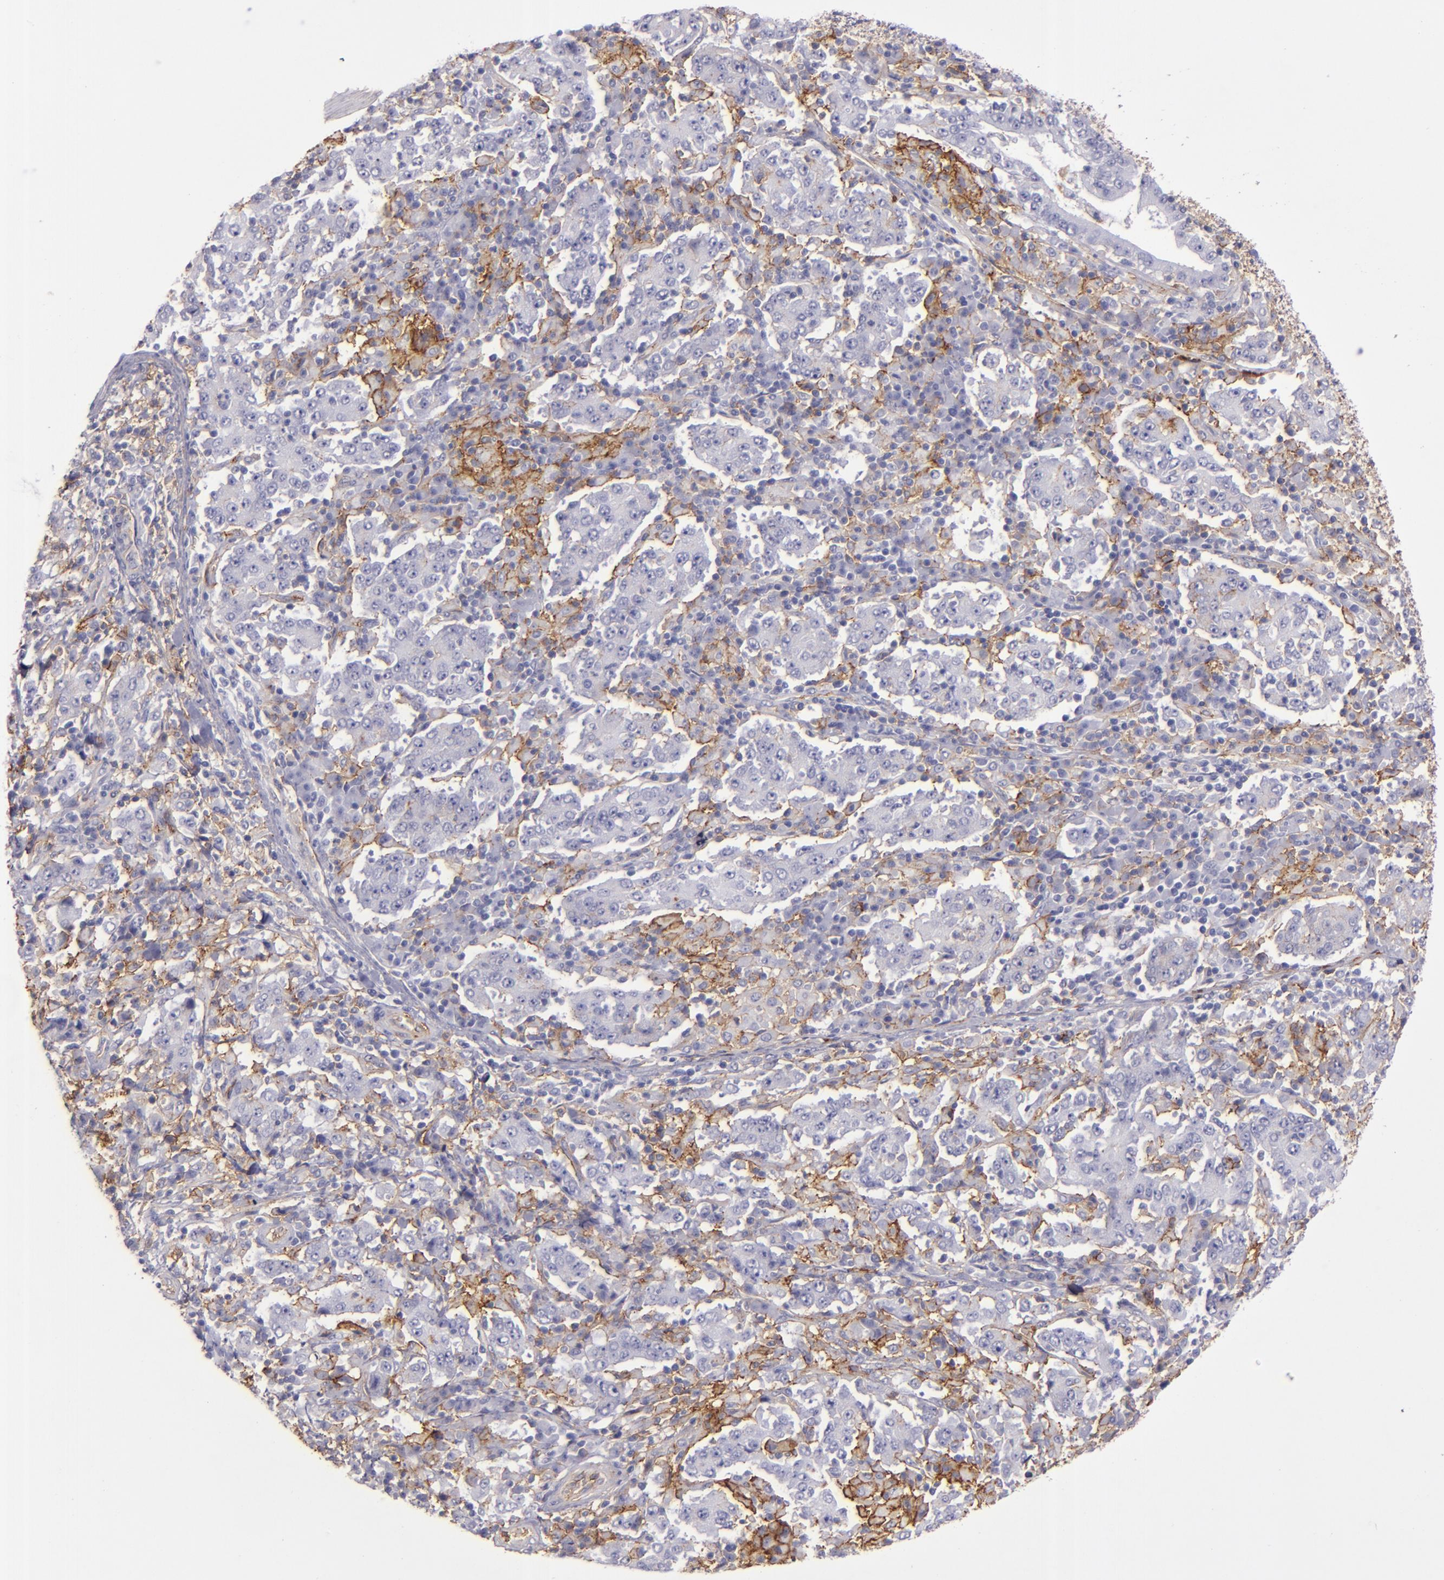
{"staining": {"intensity": "moderate", "quantity": "25%-75%", "location": "cytoplasmic/membranous"}, "tissue": "stomach cancer", "cell_type": "Tumor cells", "image_type": "cancer", "snomed": [{"axis": "morphology", "description": "Normal tissue, NOS"}, {"axis": "morphology", "description": "Adenocarcinoma, NOS"}, {"axis": "topography", "description": "Stomach, upper"}, {"axis": "topography", "description": "Stomach"}], "caption": "Immunohistochemical staining of human stomach cancer (adenocarcinoma) displays medium levels of moderate cytoplasmic/membranous positivity in about 25%-75% of tumor cells.", "gene": "CD9", "patient": {"sex": "male", "age": 59}}